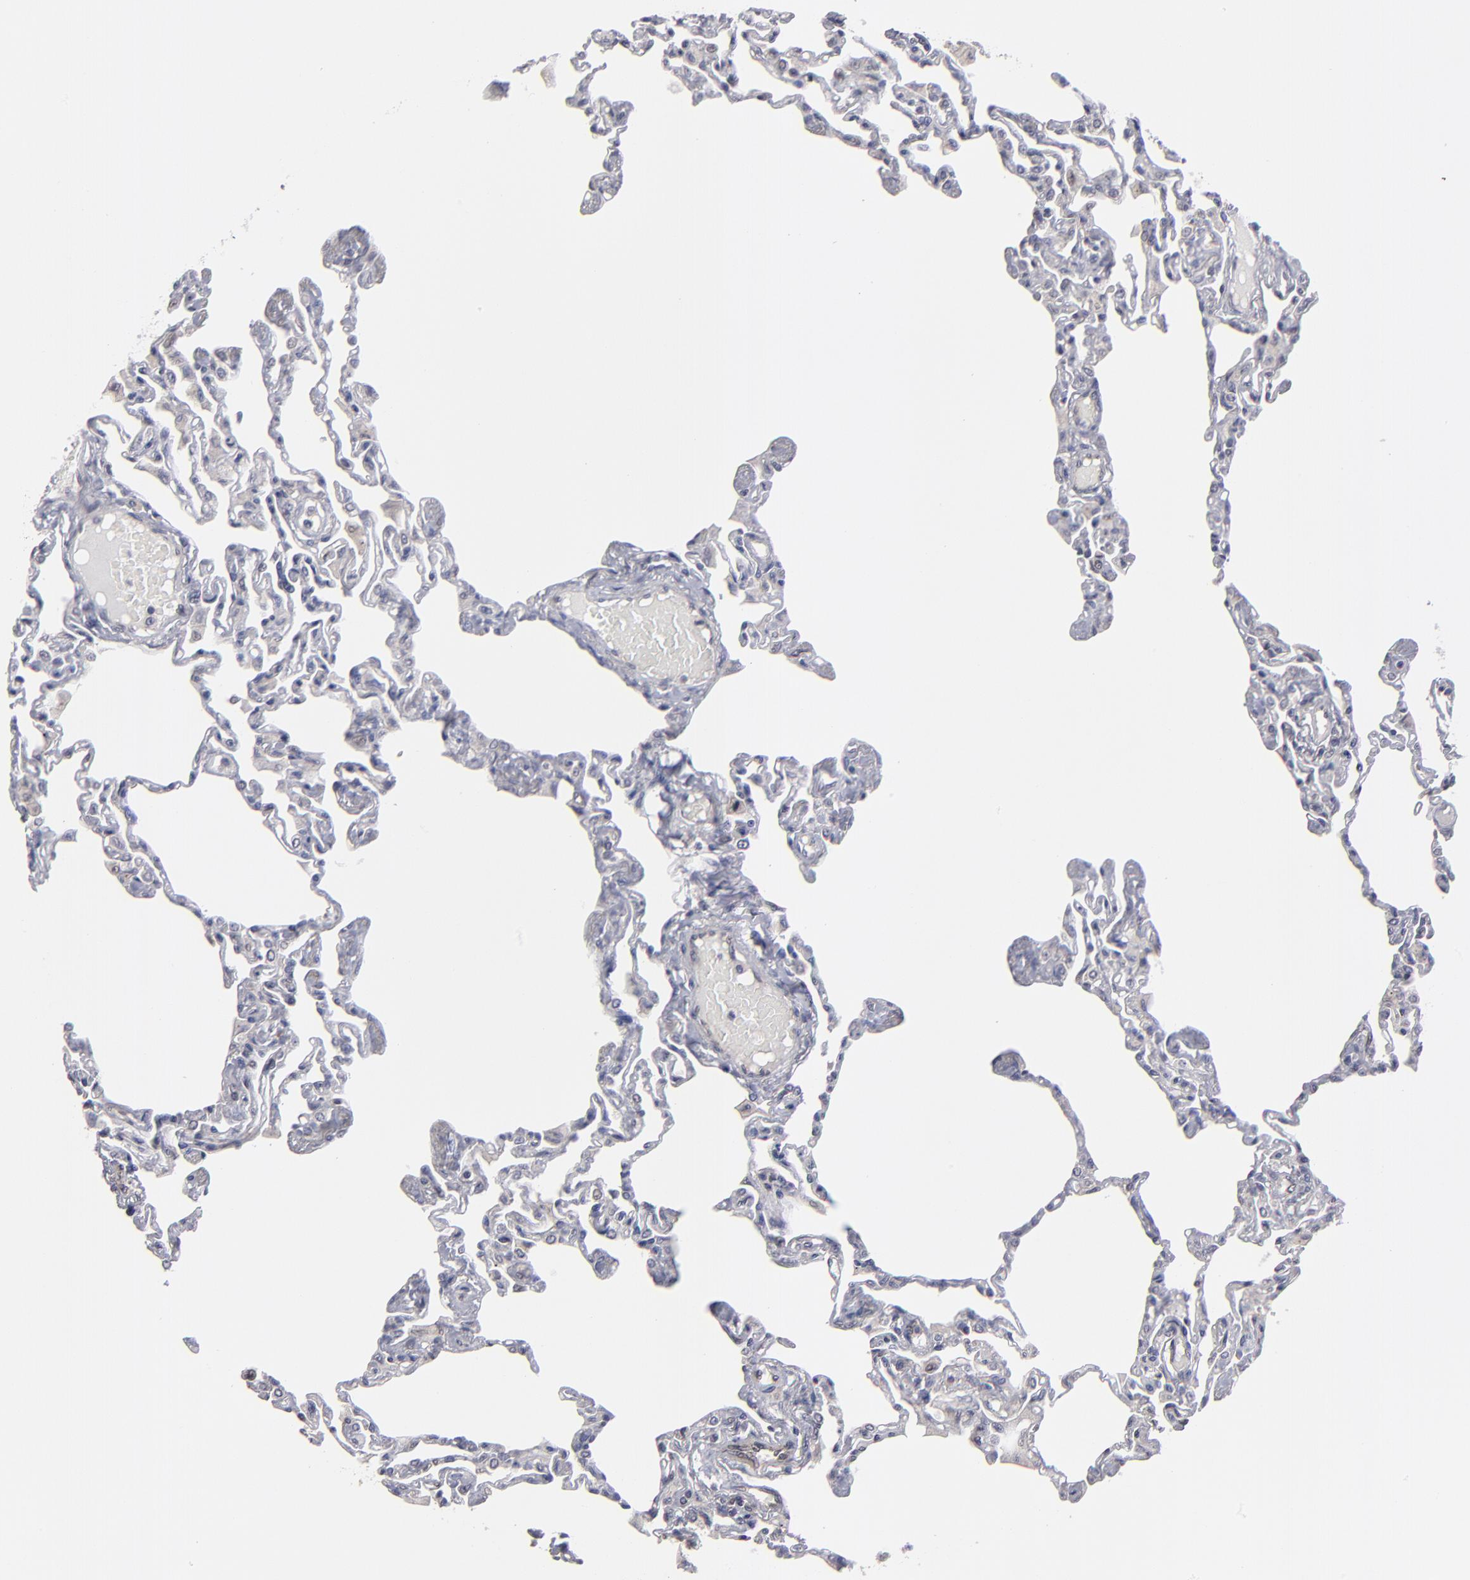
{"staining": {"intensity": "negative", "quantity": "none", "location": "none"}, "tissue": "lung", "cell_type": "Alveolar cells", "image_type": "normal", "snomed": [{"axis": "morphology", "description": "Normal tissue, NOS"}, {"axis": "topography", "description": "Lung"}], "caption": "Photomicrograph shows no protein staining in alveolar cells of normal lung. The staining was performed using DAB (3,3'-diaminobenzidine) to visualize the protein expression in brown, while the nuclei were stained in blue with hematoxylin (Magnification: 20x).", "gene": "CEP97", "patient": {"sex": "female", "age": 49}}